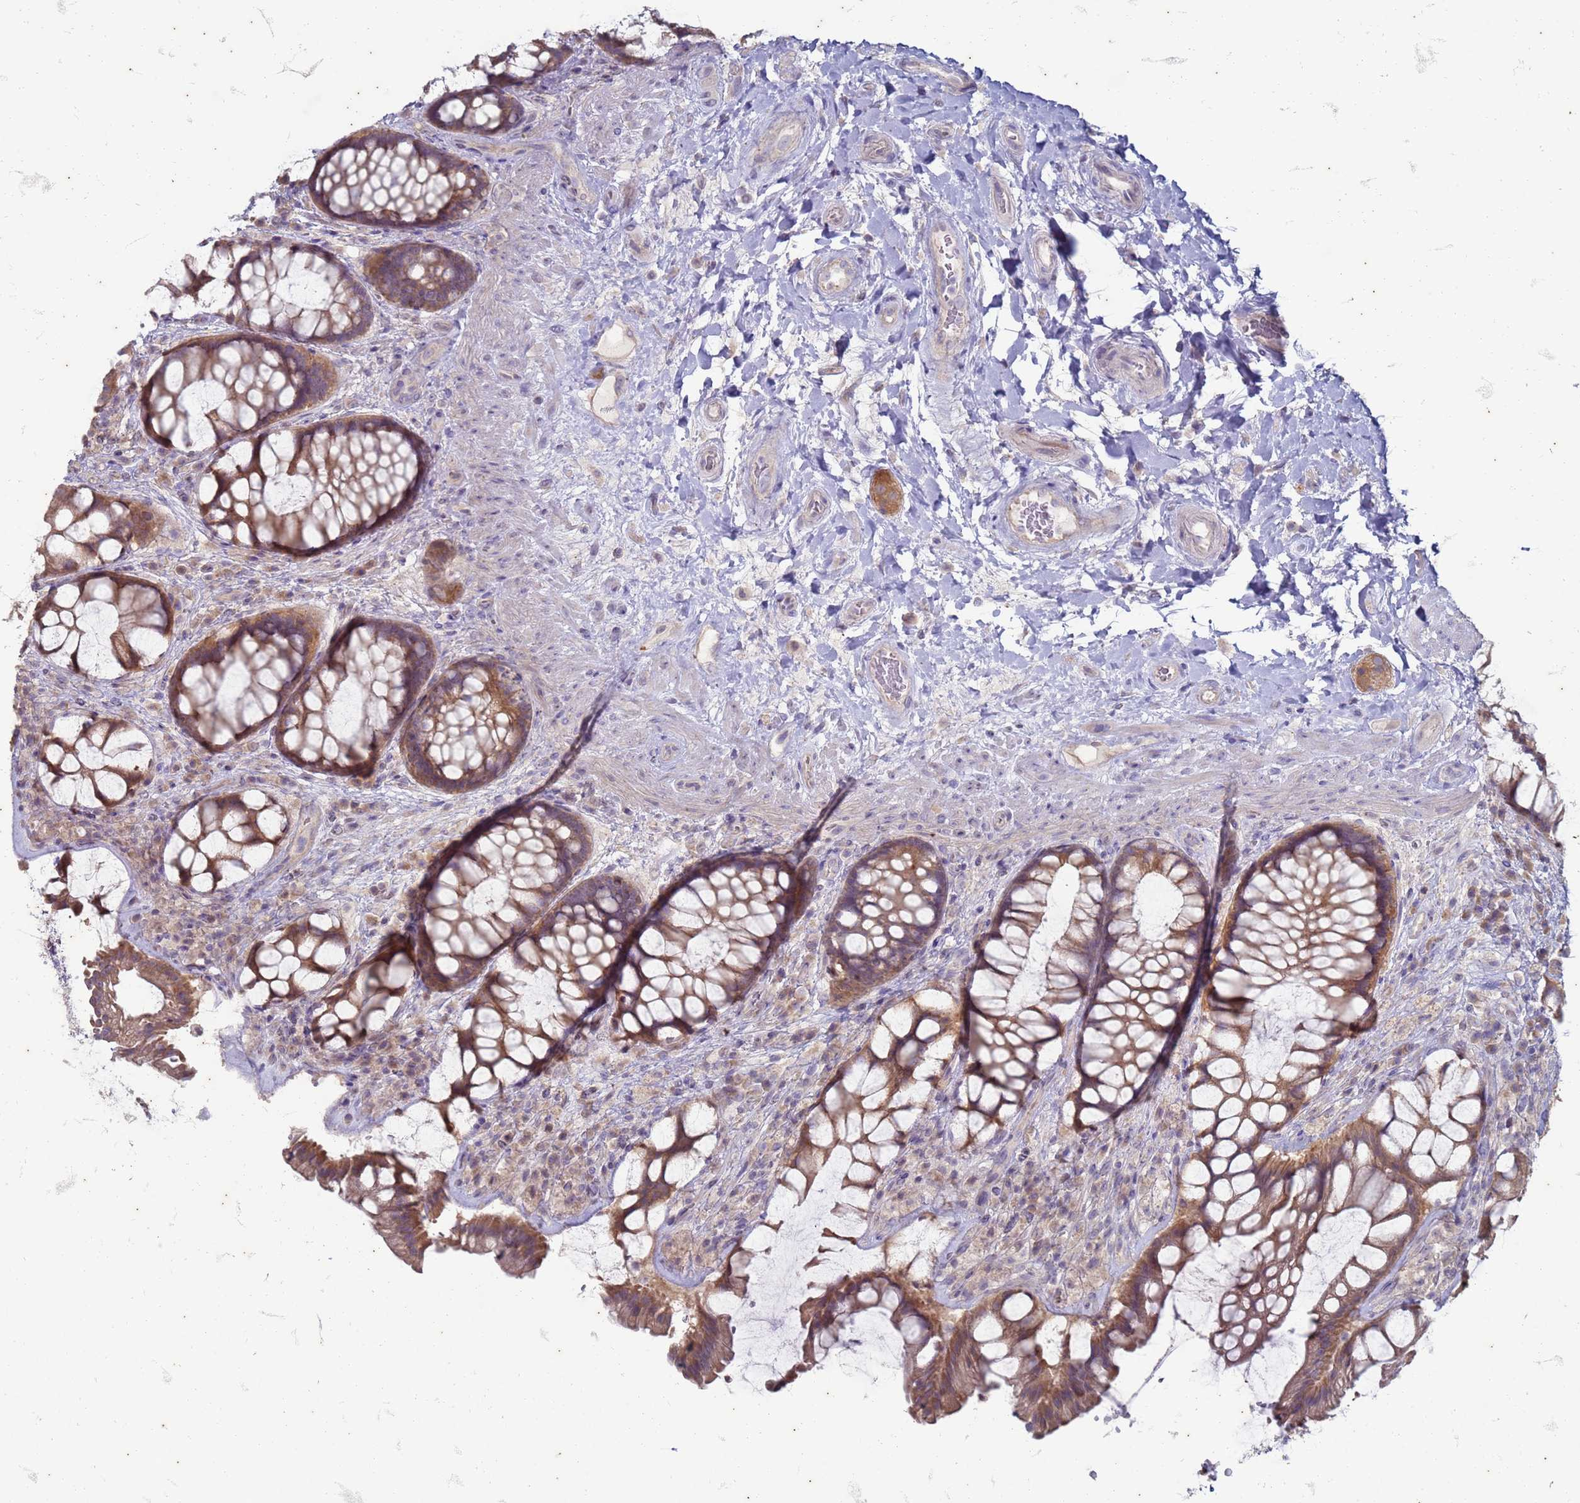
{"staining": {"intensity": "moderate", "quantity": ">75%", "location": "cytoplasmic/membranous"}, "tissue": "rectum", "cell_type": "Glandular cells", "image_type": "normal", "snomed": [{"axis": "morphology", "description": "Normal tissue, NOS"}, {"axis": "topography", "description": "Rectum"}], "caption": "Protein expression analysis of benign rectum displays moderate cytoplasmic/membranous staining in approximately >75% of glandular cells.", "gene": "SUCO", "patient": {"sex": "female", "age": 58}}